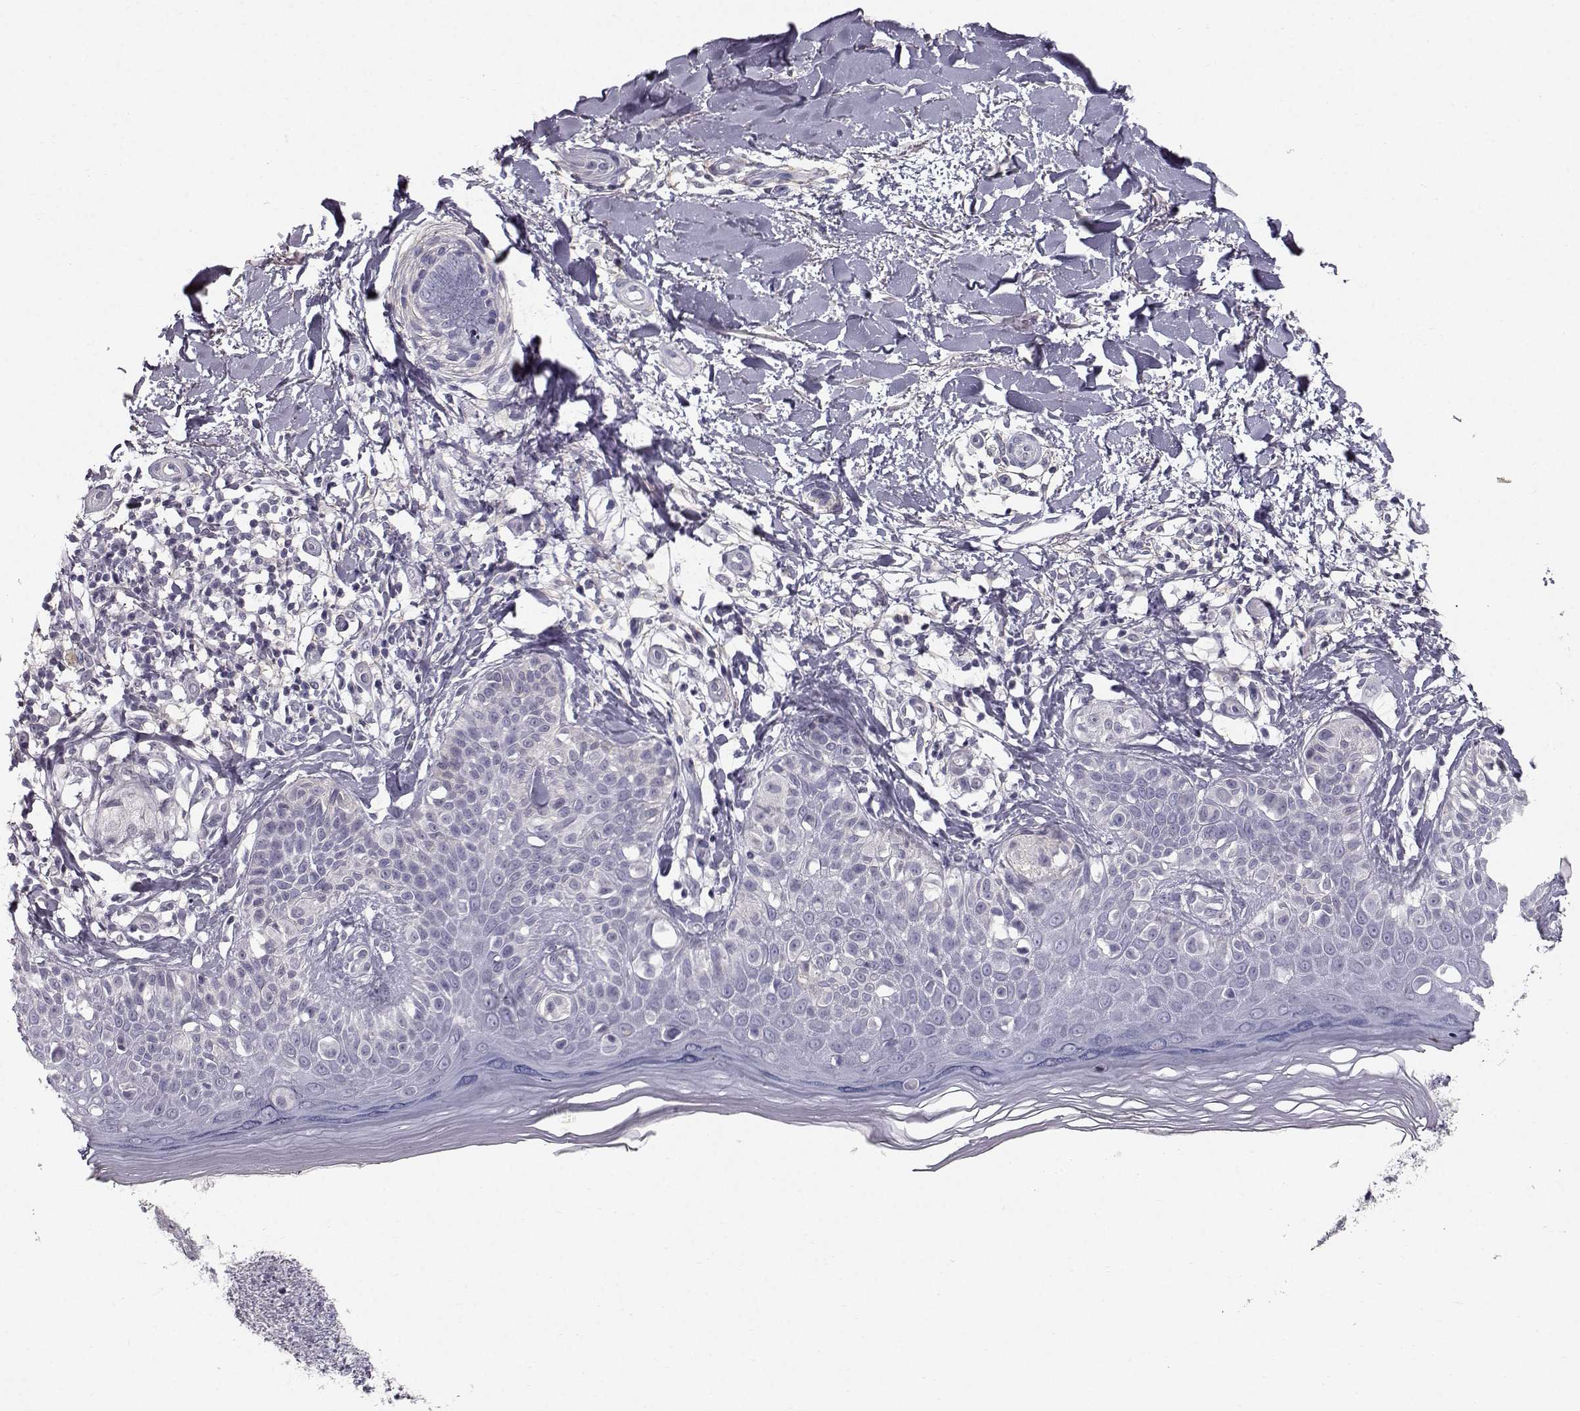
{"staining": {"intensity": "negative", "quantity": "none", "location": "none"}, "tissue": "melanoma", "cell_type": "Tumor cells", "image_type": "cancer", "snomed": [{"axis": "morphology", "description": "Malignant melanoma, NOS"}, {"axis": "topography", "description": "Skin"}], "caption": "Immunohistochemistry (IHC) of human melanoma exhibits no staining in tumor cells.", "gene": "SPDYE4", "patient": {"sex": "female", "age": 73}}